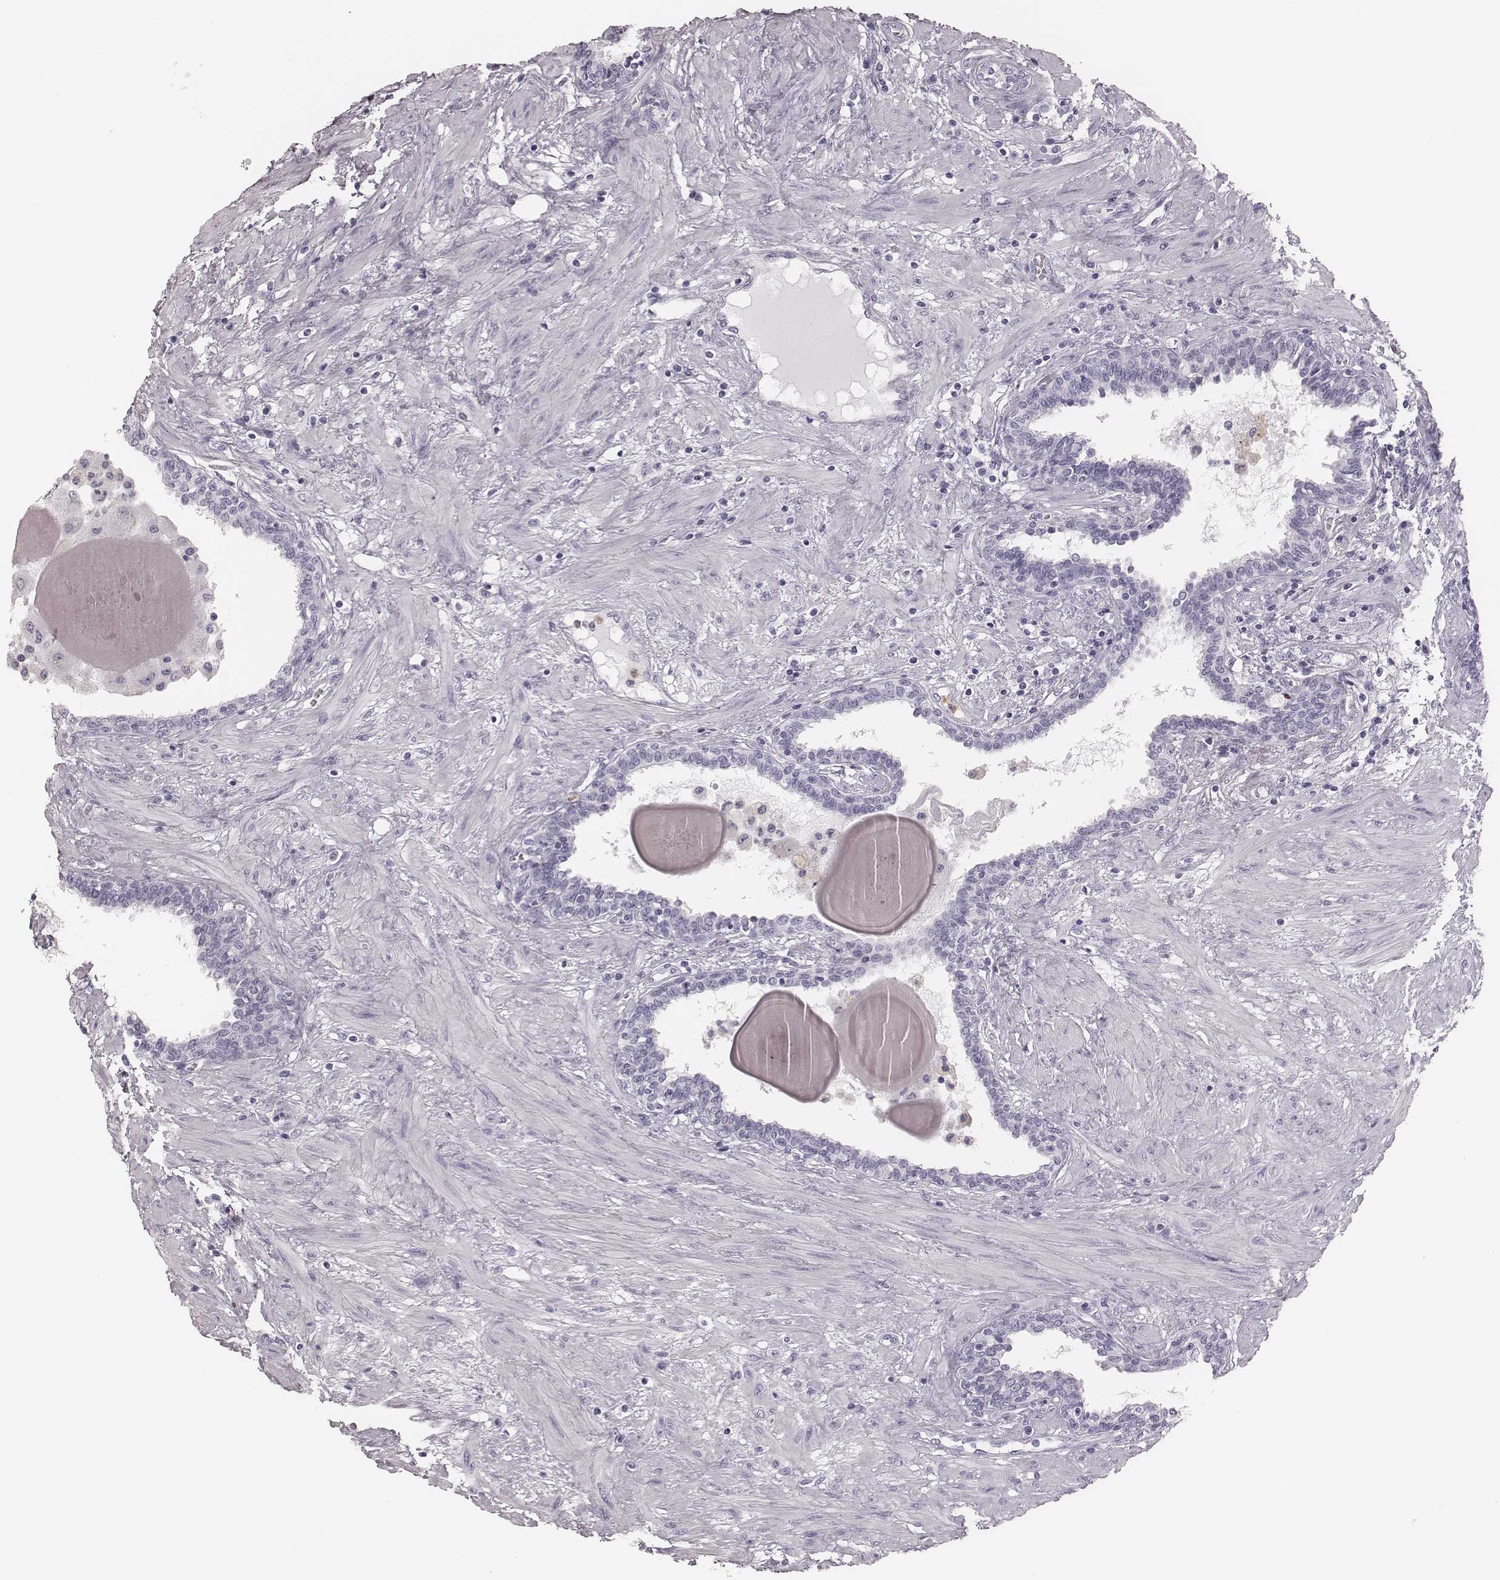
{"staining": {"intensity": "negative", "quantity": "none", "location": "none"}, "tissue": "prostate", "cell_type": "Glandular cells", "image_type": "normal", "snomed": [{"axis": "morphology", "description": "Normal tissue, NOS"}, {"axis": "topography", "description": "Prostate"}], "caption": "Image shows no significant protein expression in glandular cells of benign prostate. Nuclei are stained in blue.", "gene": "ELANE", "patient": {"sex": "male", "age": 55}}